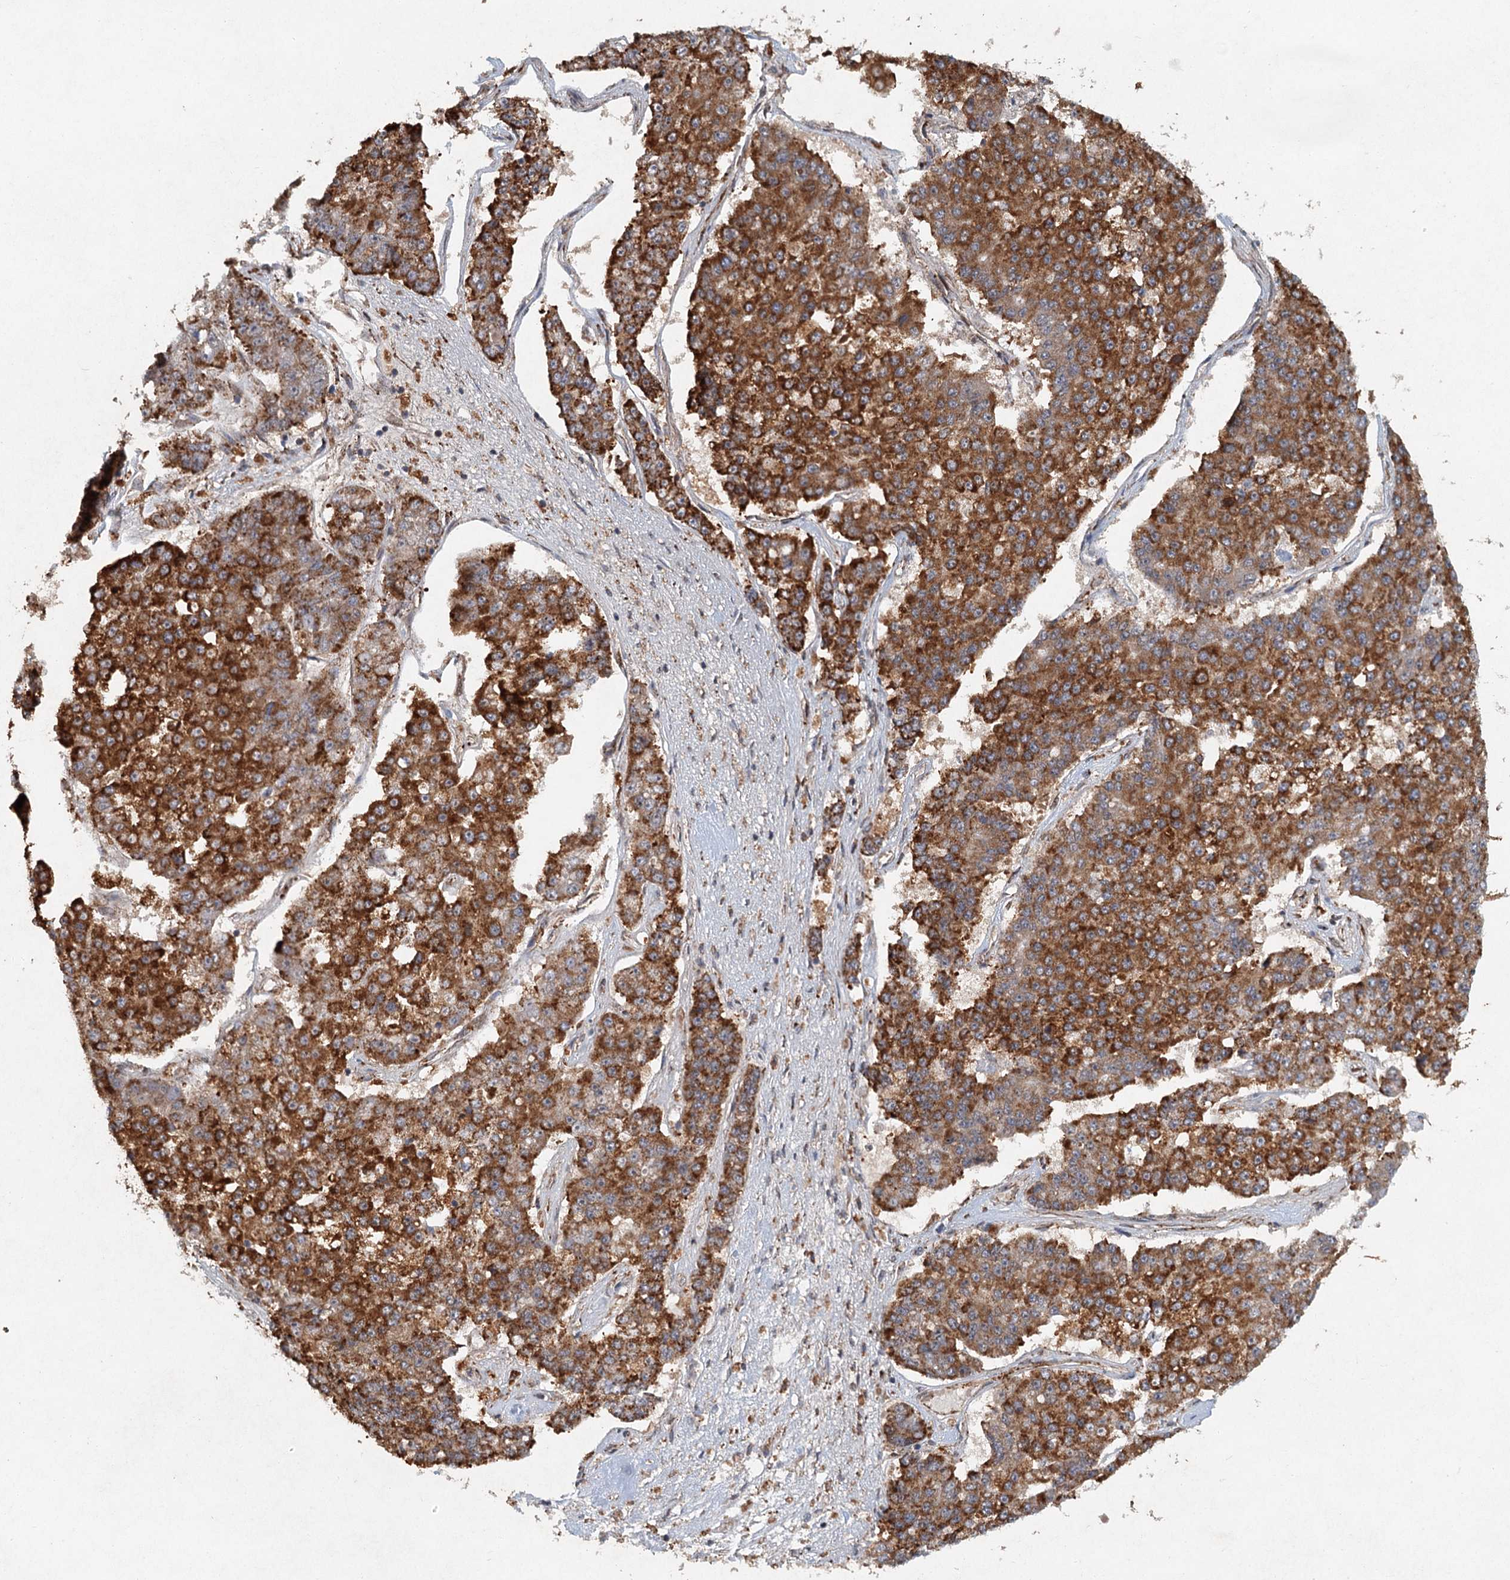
{"staining": {"intensity": "strong", "quantity": "25%-75%", "location": "cytoplasmic/membranous"}, "tissue": "pancreatic cancer", "cell_type": "Tumor cells", "image_type": "cancer", "snomed": [{"axis": "morphology", "description": "Adenocarcinoma, NOS"}, {"axis": "topography", "description": "Pancreas"}], "caption": "This image reveals immunohistochemistry (IHC) staining of human adenocarcinoma (pancreatic), with high strong cytoplasmic/membranous staining in approximately 25%-75% of tumor cells.", "gene": "SRPX2", "patient": {"sex": "male", "age": 50}}